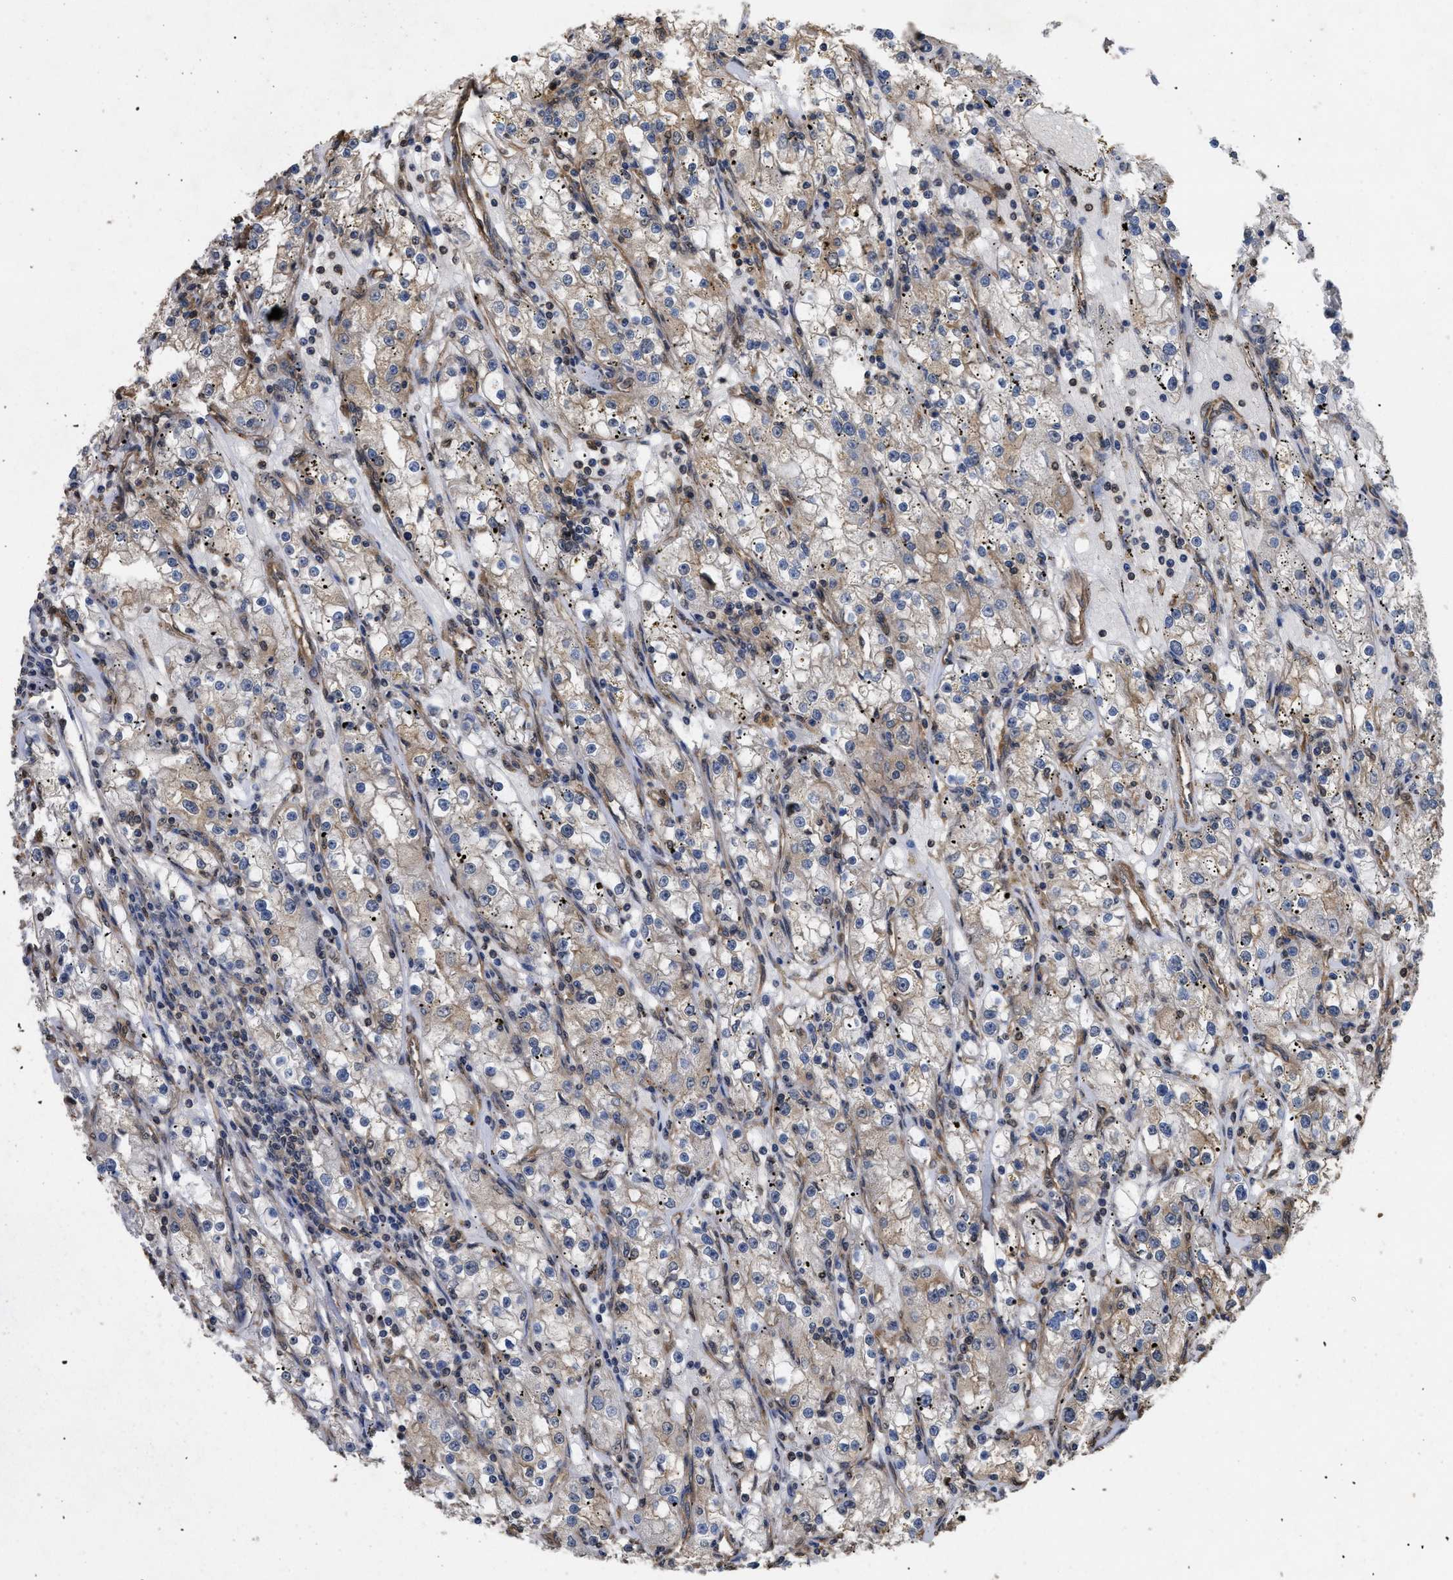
{"staining": {"intensity": "weak", "quantity": "25%-75%", "location": "cytoplasmic/membranous"}, "tissue": "renal cancer", "cell_type": "Tumor cells", "image_type": "cancer", "snomed": [{"axis": "morphology", "description": "Adenocarcinoma, NOS"}, {"axis": "topography", "description": "Kidney"}], "caption": "Renal cancer (adenocarcinoma) tissue displays weak cytoplasmic/membranous positivity in approximately 25%-75% of tumor cells (brown staining indicates protein expression, while blue staining denotes nuclei).", "gene": "CALM1", "patient": {"sex": "male", "age": 56}}